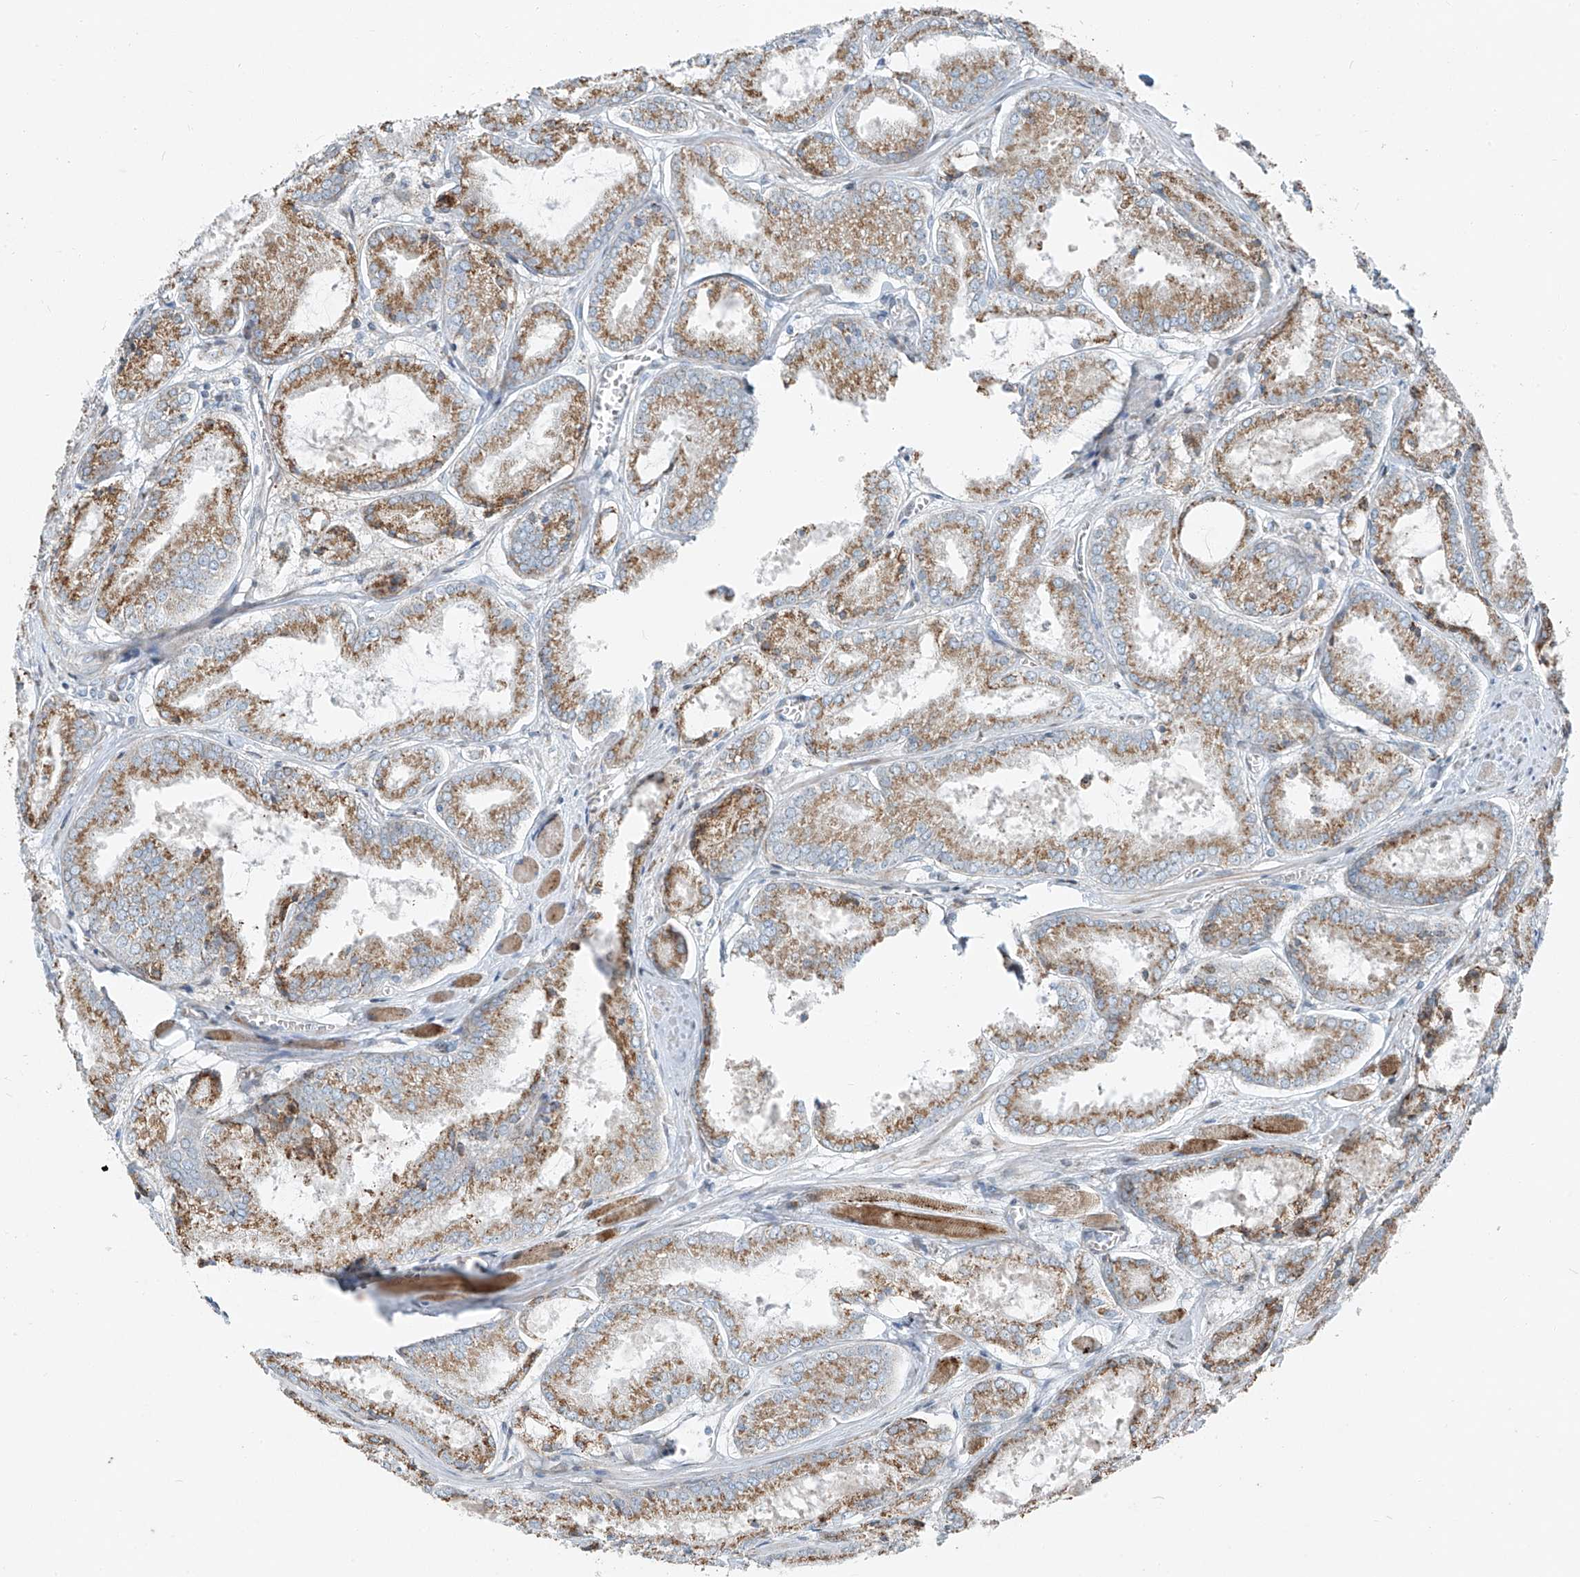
{"staining": {"intensity": "moderate", "quantity": ">75%", "location": "cytoplasmic/membranous"}, "tissue": "prostate cancer", "cell_type": "Tumor cells", "image_type": "cancer", "snomed": [{"axis": "morphology", "description": "Adenocarcinoma, Low grade"}, {"axis": "topography", "description": "Prostate"}], "caption": "Moderate cytoplasmic/membranous expression is identified in about >75% of tumor cells in prostate cancer.", "gene": "HIC2", "patient": {"sex": "male", "age": 67}}